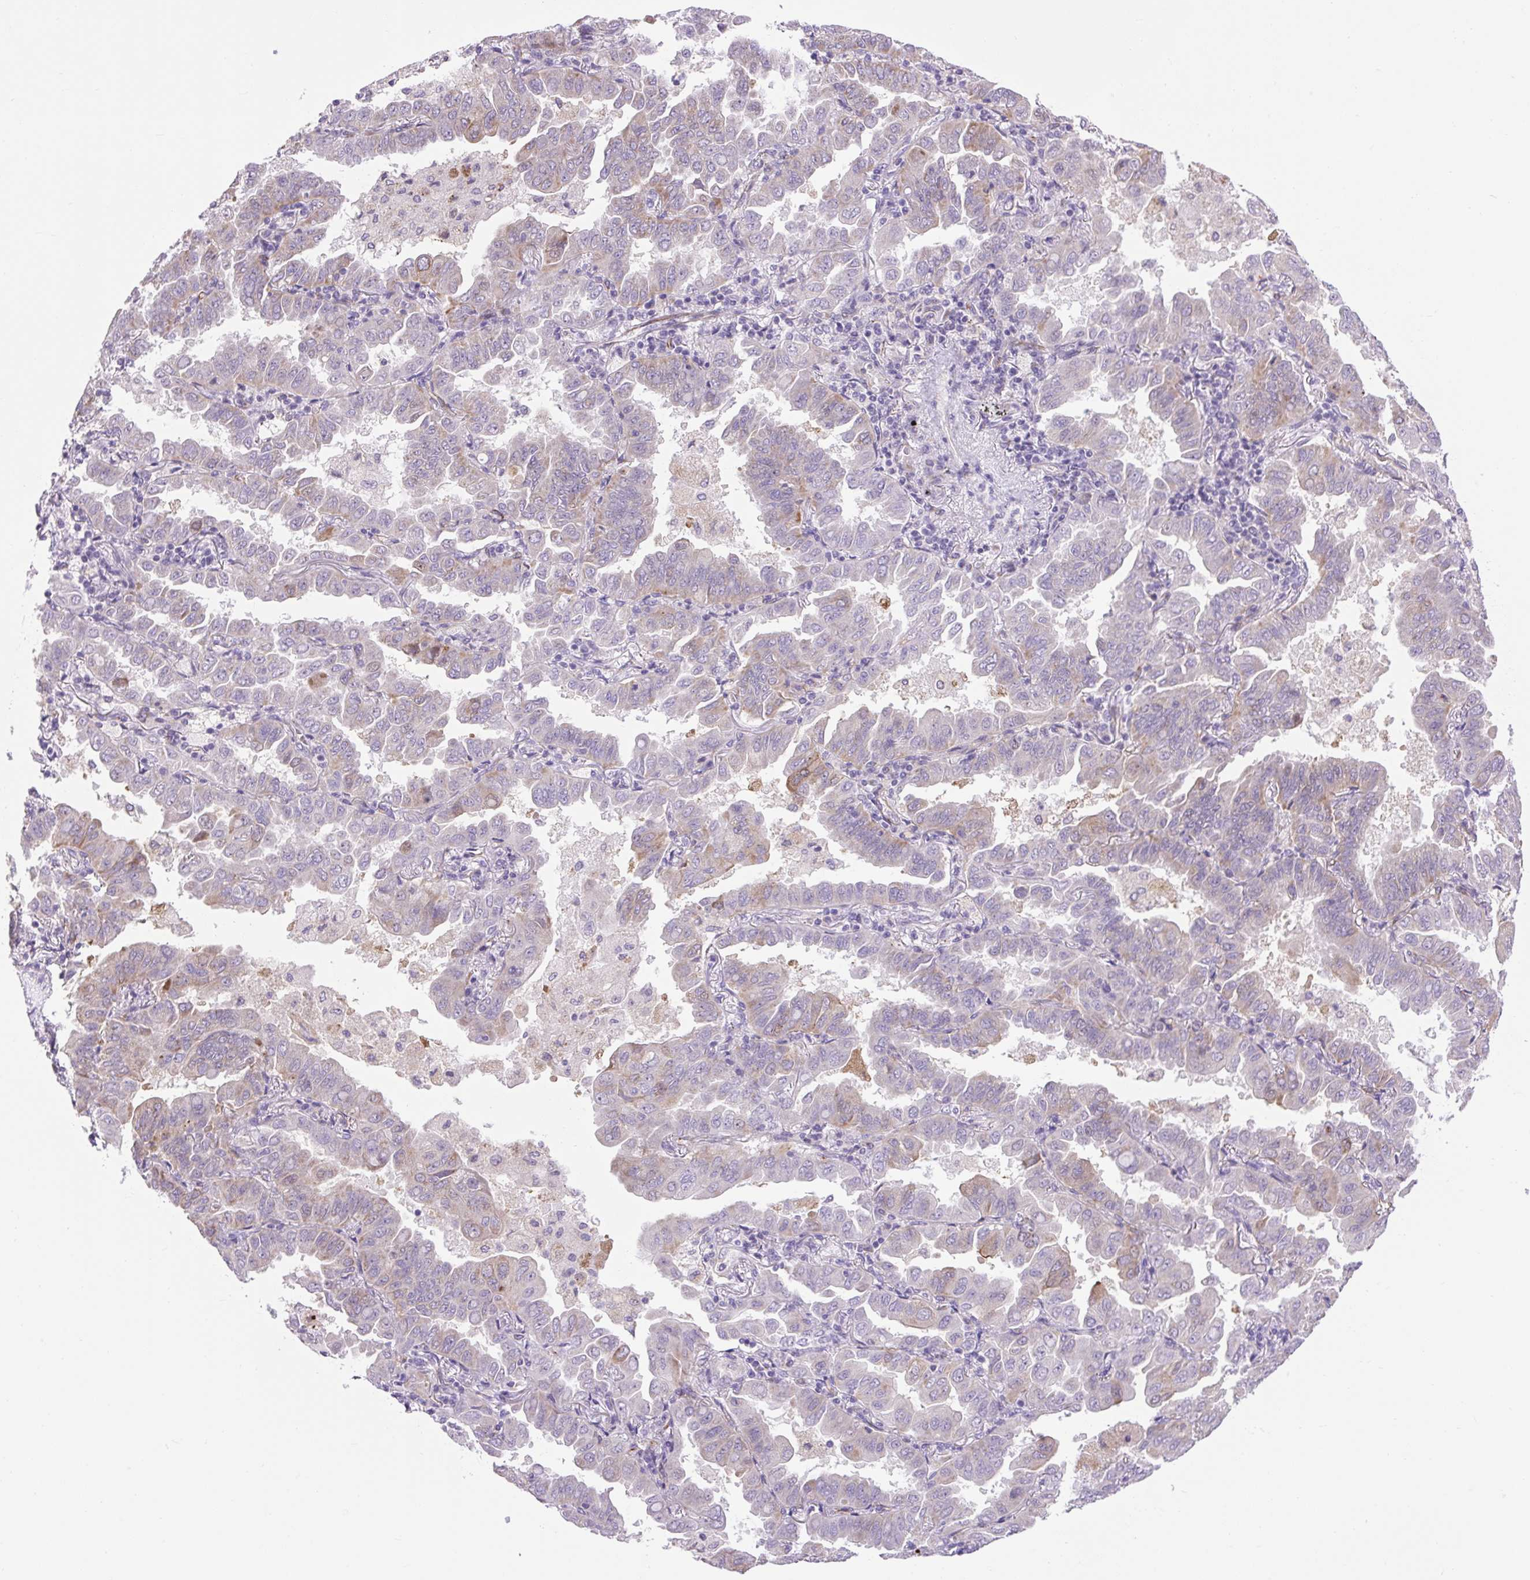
{"staining": {"intensity": "moderate", "quantity": "<25%", "location": "cytoplasmic/membranous"}, "tissue": "lung cancer", "cell_type": "Tumor cells", "image_type": "cancer", "snomed": [{"axis": "morphology", "description": "Adenocarcinoma, NOS"}, {"axis": "topography", "description": "Lung"}], "caption": "Immunohistochemistry (IHC) of adenocarcinoma (lung) displays low levels of moderate cytoplasmic/membranous staining in approximately <25% of tumor cells.", "gene": "RNASE10", "patient": {"sex": "male", "age": 64}}